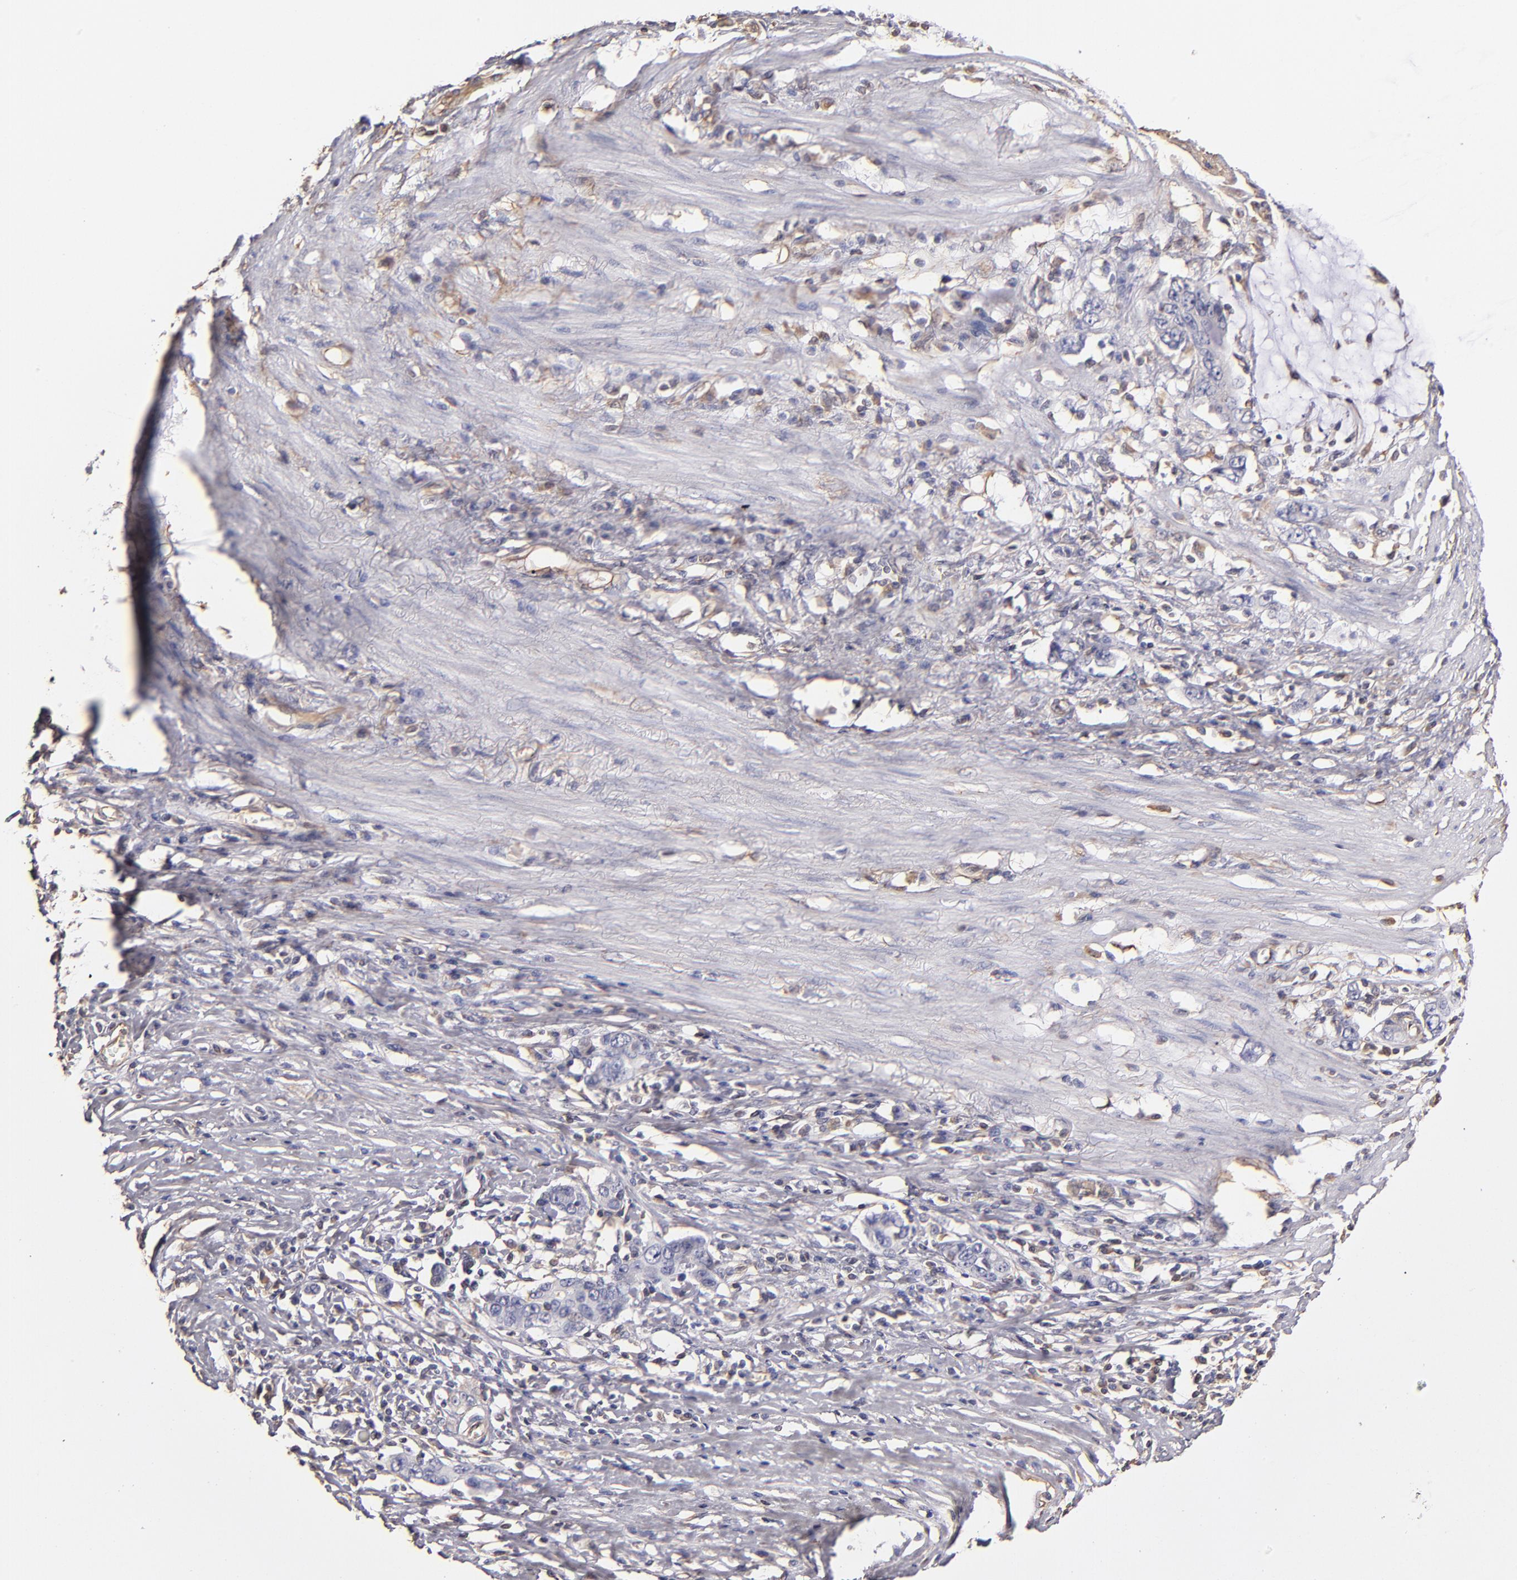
{"staining": {"intensity": "negative", "quantity": "none", "location": "none"}, "tissue": "stomach cancer", "cell_type": "Tumor cells", "image_type": "cancer", "snomed": [{"axis": "morphology", "description": "Adenocarcinoma, NOS"}, {"axis": "topography", "description": "Stomach, lower"}], "caption": "Immunohistochemical staining of stomach cancer (adenocarcinoma) displays no significant staining in tumor cells.", "gene": "ABCC1", "patient": {"sex": "female", "age": 72}}